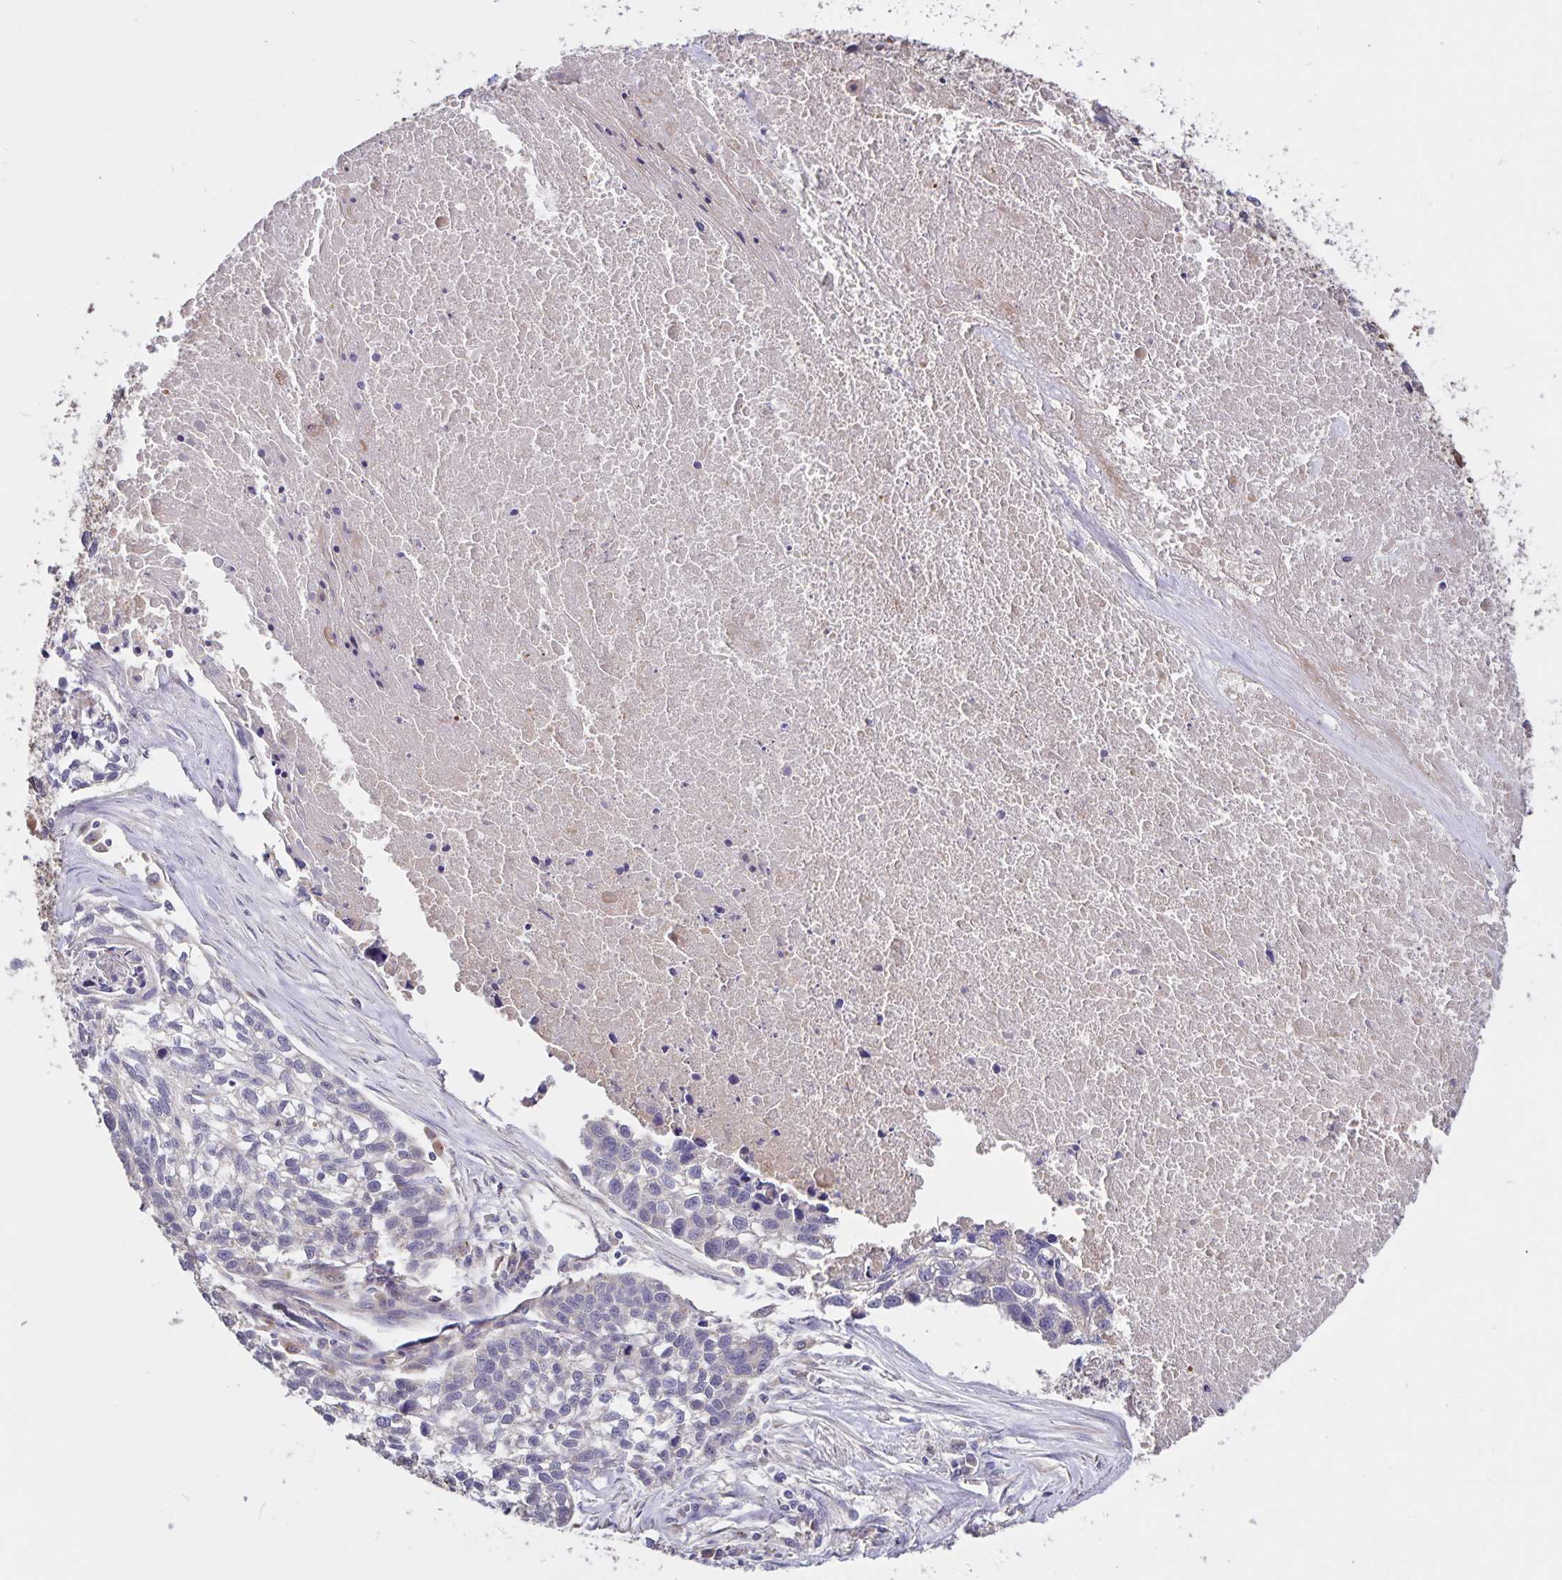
{"staining": {"intensity": "negative", "quantity": "none", "location": "none"}, "tissue": "lung cancer", "cell_type": "Tumor cells", "image_type": "cancer", "snomed": [{"axis": "morphology", "description": "Squamous cell carcinoma, NOS"}, {"axis": "topography", "description": "Lung"}], "caption": "This is a image of immunohistochemistry staining of lung cancer (squamous cell carcinoma), which shows no positivity in tumor cells.", "gene": "FBXL16", "patient": {"sex": "male", "age": 74}}